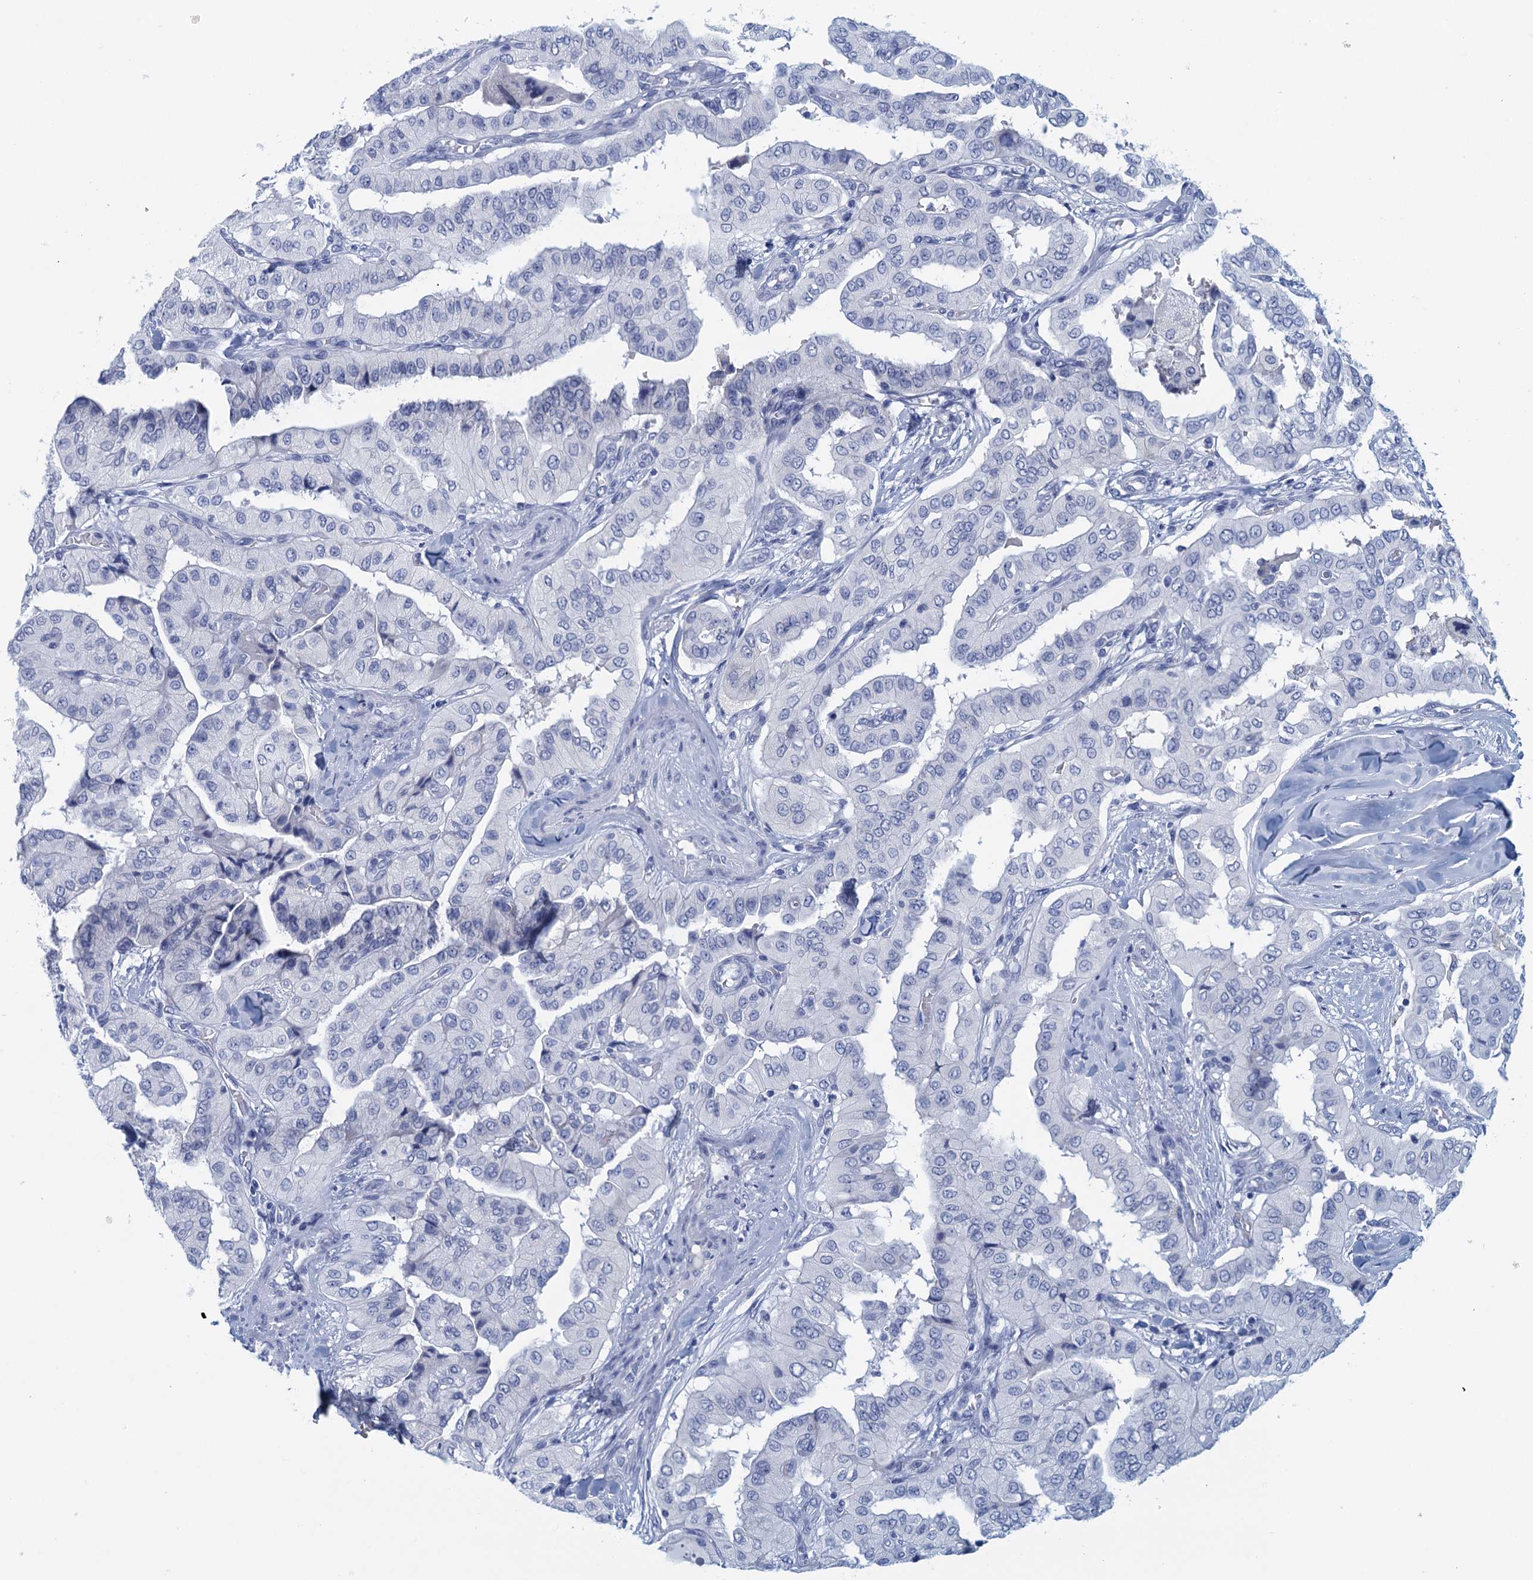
{"staining": {"intensity": "negative", "quantity": "none", "location": "none"}, "tissue": "thyroid cancer", "cell_type": "Tumor cells", "image_type": "cancer", "snomed": [{"axis": "morphology", "description": "Papillary adenocarcinoma, NOS"}, {"axis": "topography", "description": "Thyroid gland"}], "caption": "Immunohistochemistry of thyroid cancer reveals no positivity in tumor cells.", "gene": "CYP51A1", "patient": {"sex": "female", "age": 59}}